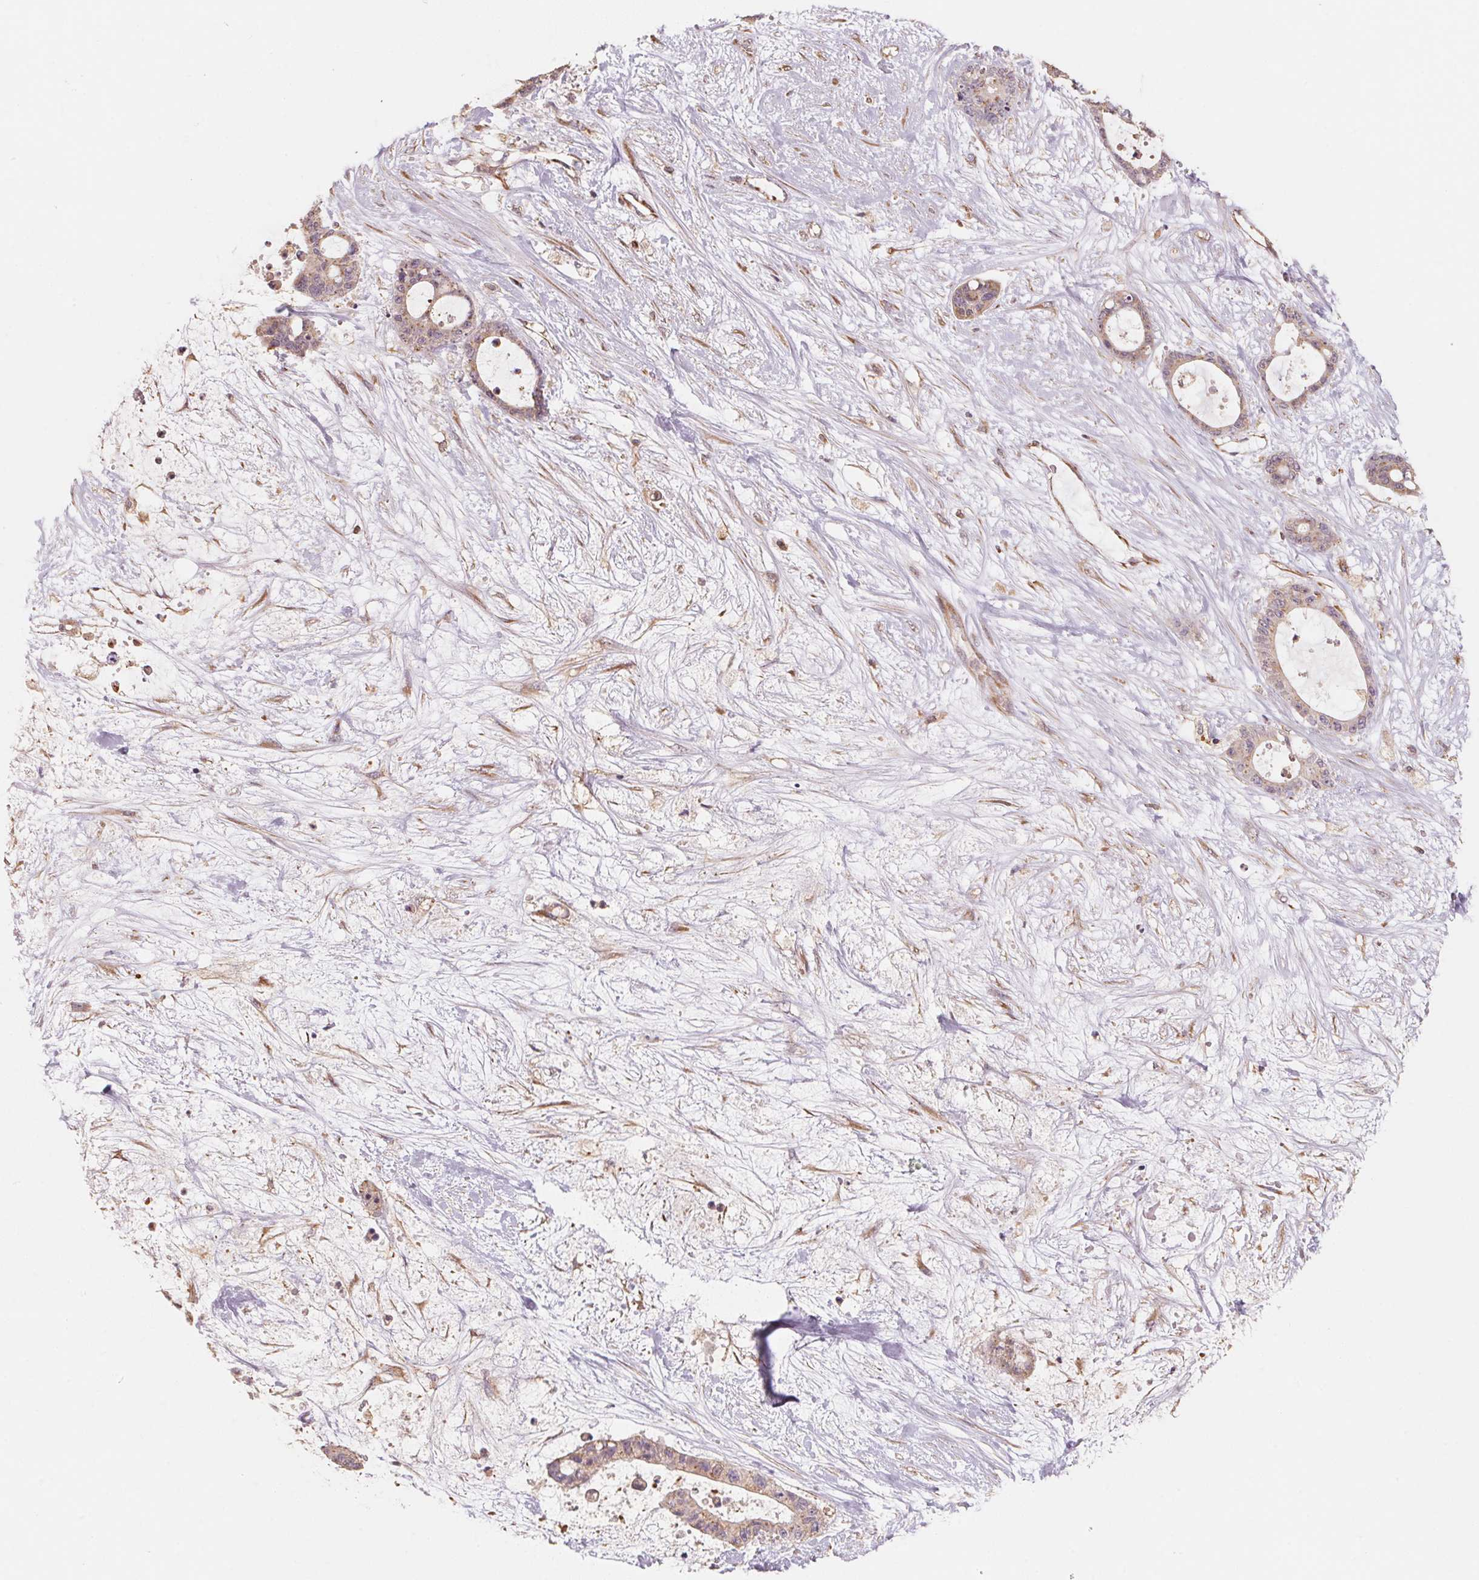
{"staining": {"intensity": "weak", "quantity": "25%-75%", "location": "cytoplasmic/membranous"}, "tissue": "liver cancer", "cell_type": "Tumor cells", "image_type": "cancer", "snomed": [{"axis": "morphology", "description": "Normal tissue, NOS"}, {"axis": "morphology", "description": "Cholangiocarcinoma"}, {"axis": "topography", "description": "Liver"}, {"axis": "topography", "description": "Peripheral nerve tissue"}], "caption": "Tumor cells show low levels of weak cytoplasmic/membranous staining in about 25%-75% of cells in cholangiocarcinoma (liver). Using DAB (brown) and hematoxylin (blue) stains, captured at high magnification using brightfield microscopy.", "gene": "TSPAN12", "patient": {"sex": "female", "age": 73}}